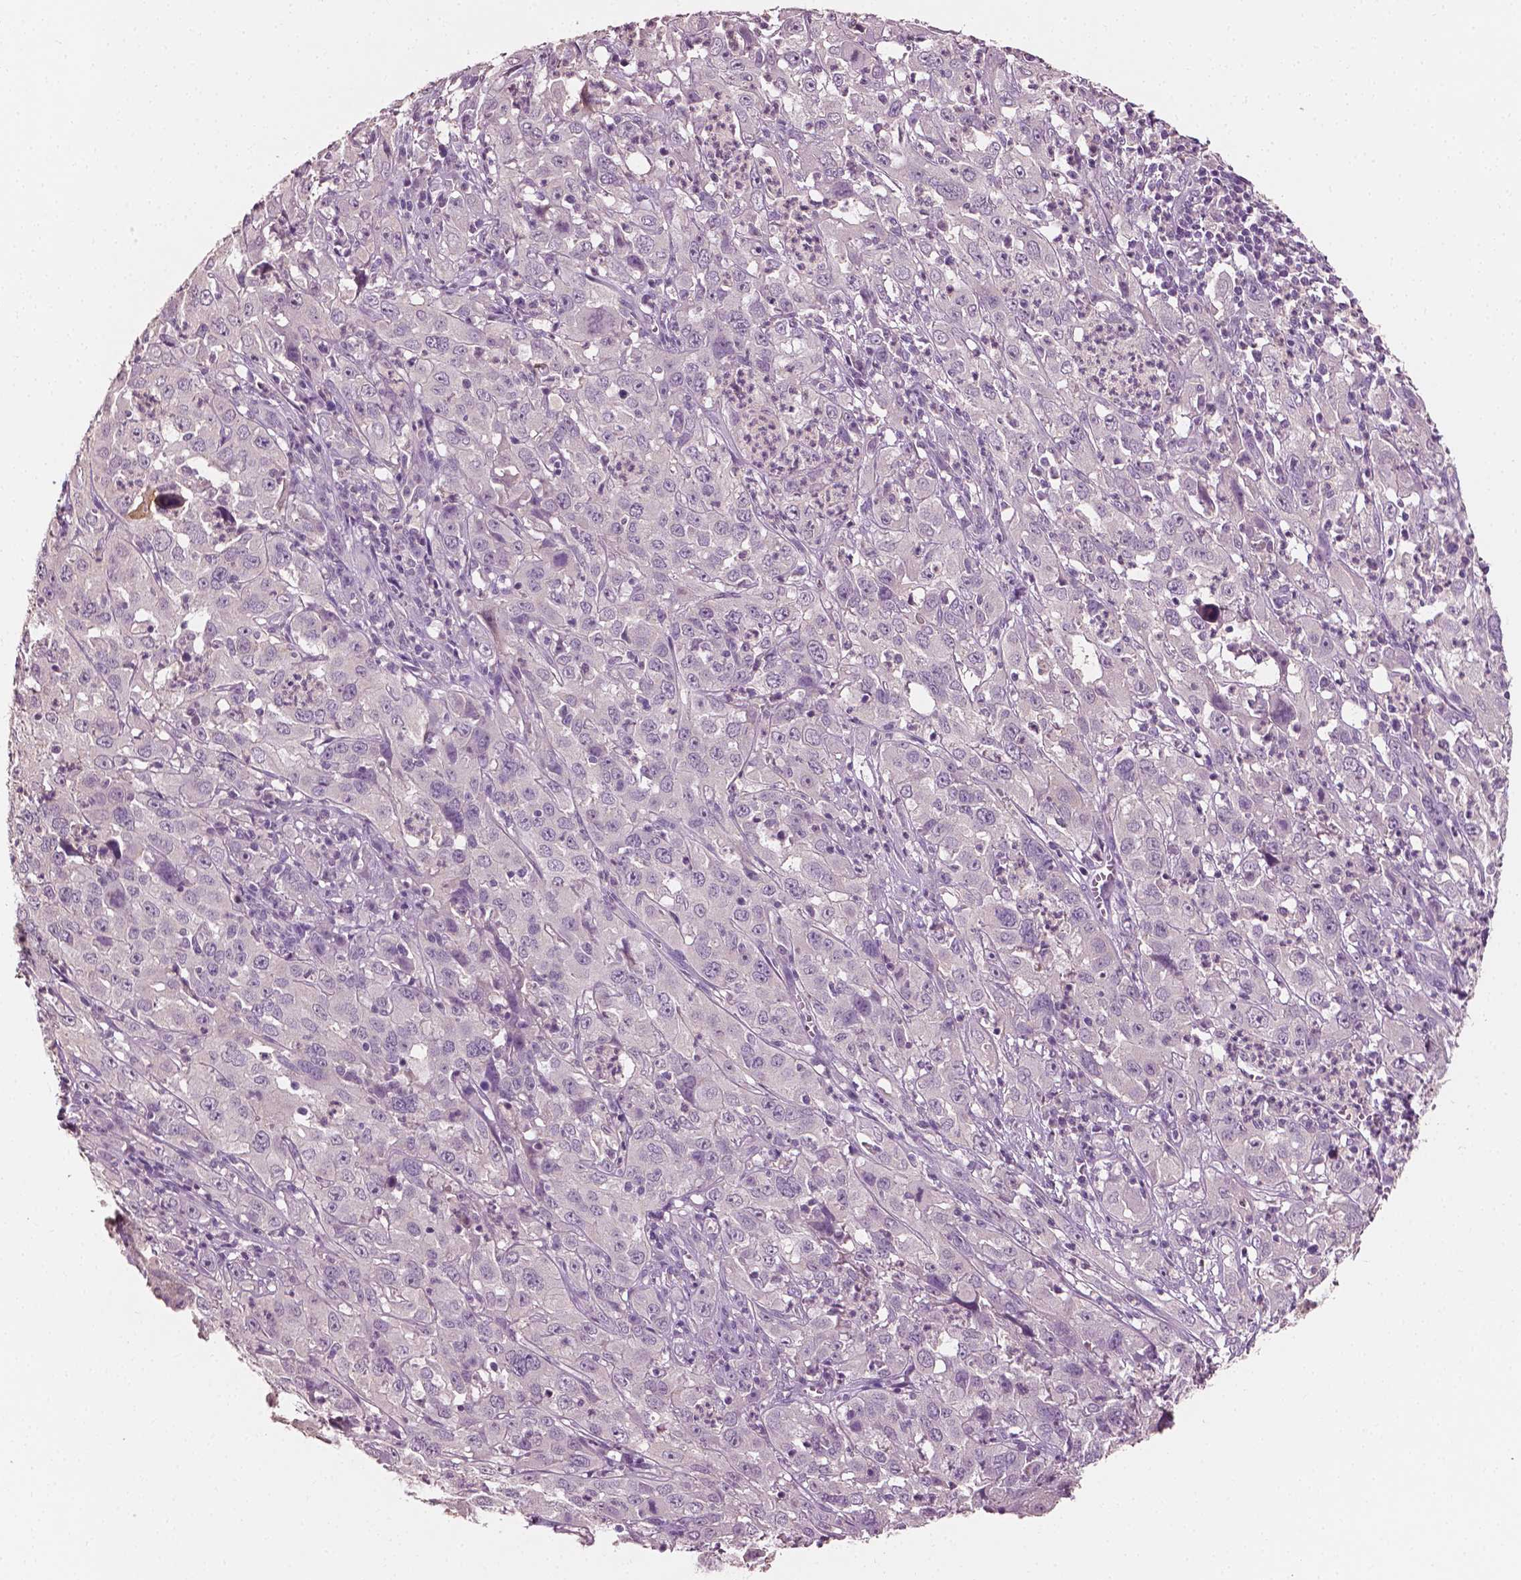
{"staining": {"intensity": "negative", "quantity": "none", "location": "none"}, "tissue": "cervical cancer", "cell_type": "Tumor cells", "image_type": "cancer", "snomed": [{"axis": "morphology", "description": "Squamous cell carcinoma, NOS"}, {"axis": "topography", "description": "Cervix"}], "caption": "Immunohistochemical staining of human squamous cell carcinoma (cervical) reveals no significant staining in tumor cells.", "gene": "PLA2R1", "patient": {"sex": "female", "age": 32}}